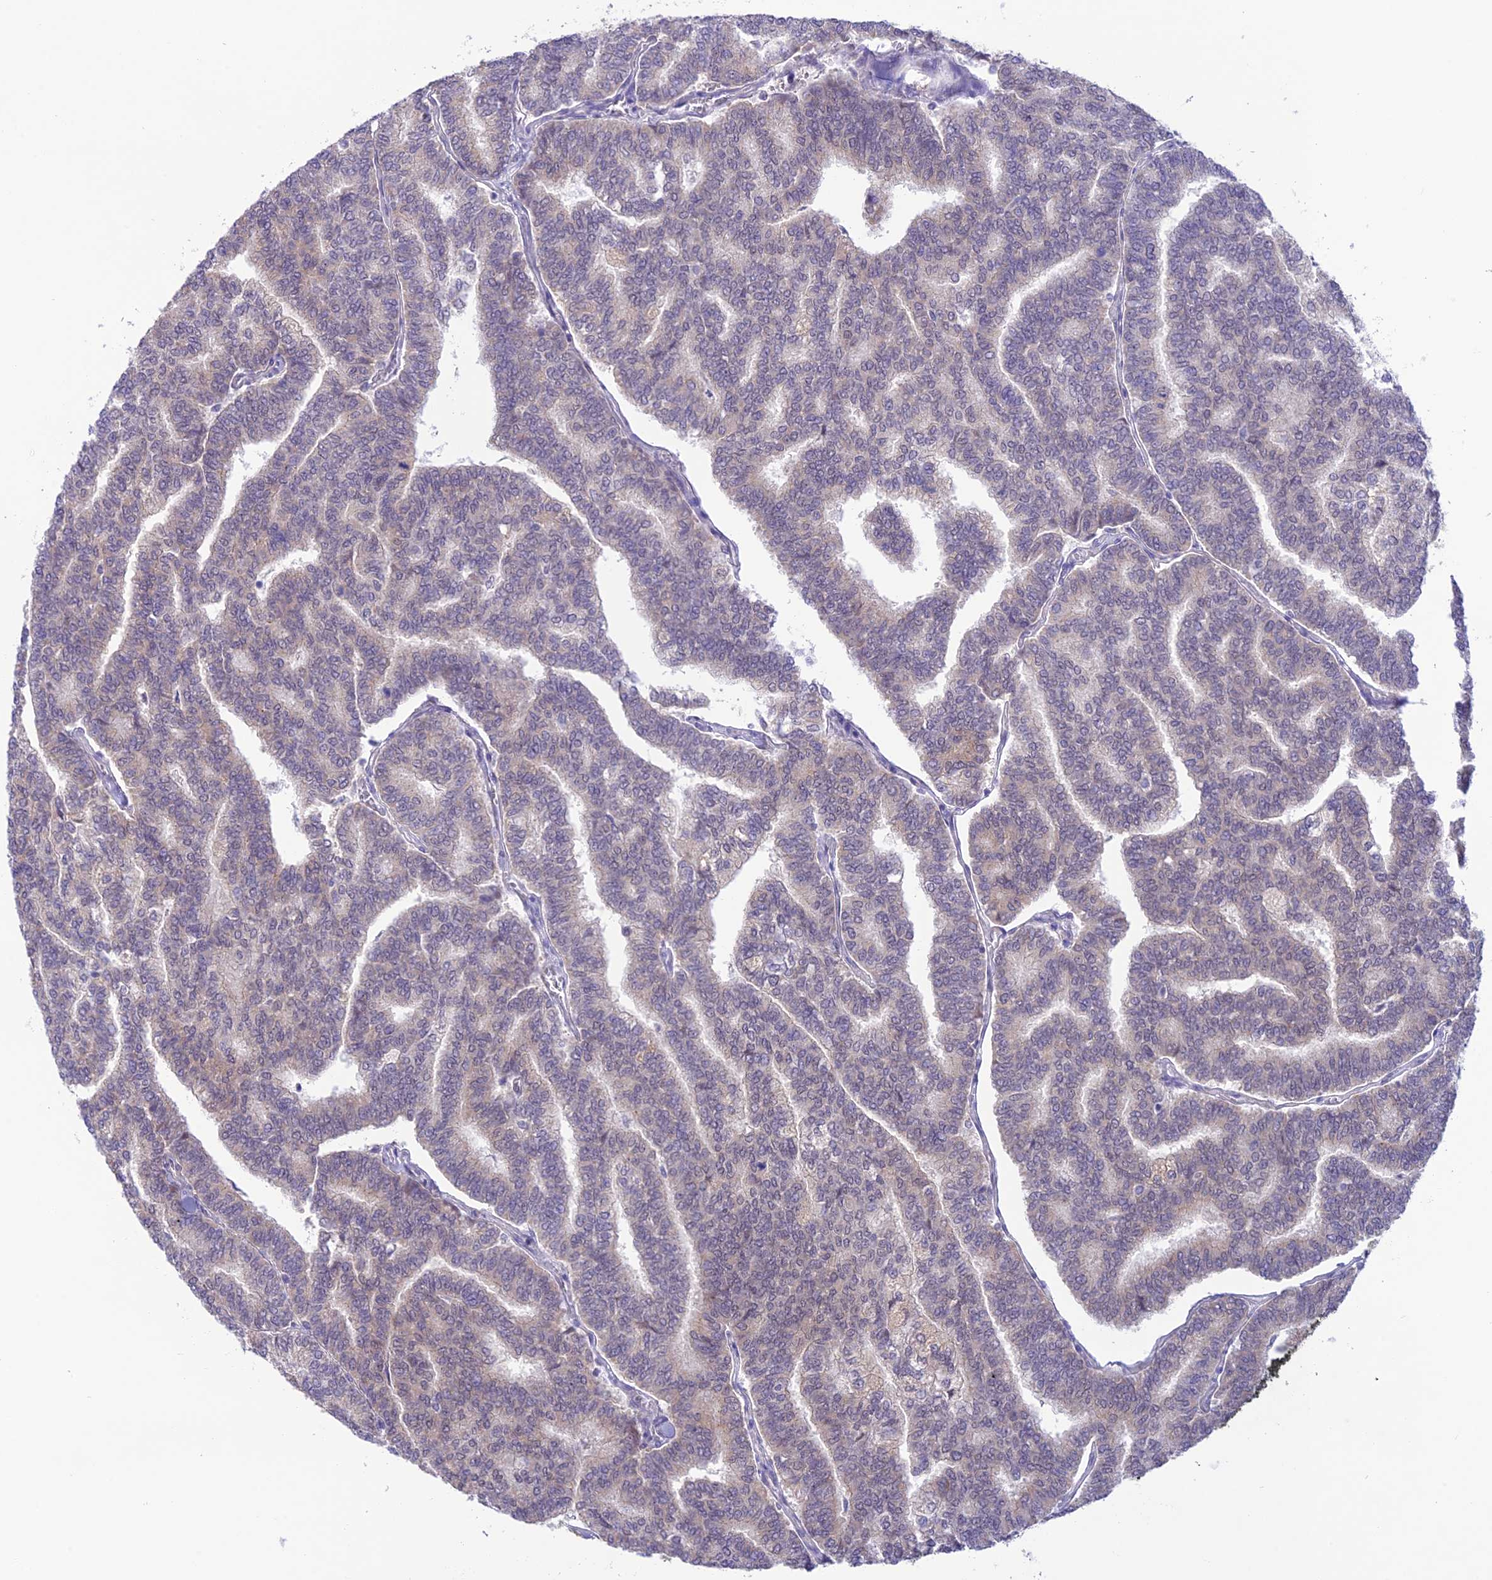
{"staining": {"intensity": "weak", "quantity": "25%-75%", "location": "cytoplasmic/membranous"}, "tissue": "thyroid cancer", "cell_type": "Tumor cells", "image_type": "cancer", "snomed": [{"axis": "morphology", "description": "Papillary adenocarcinoma, NOS"}, {"axis": "topography", "description": "Thyroid gland"}], "caption": "About 25%-75% of tumor cells in thyroid papillary adenocarcinoma show weak cytoplasmic/membranous protein expression as visualized by brown immunohistochemical staining.", "gene": "RNF126", "patient": {"sex": "female", "age": 35}}